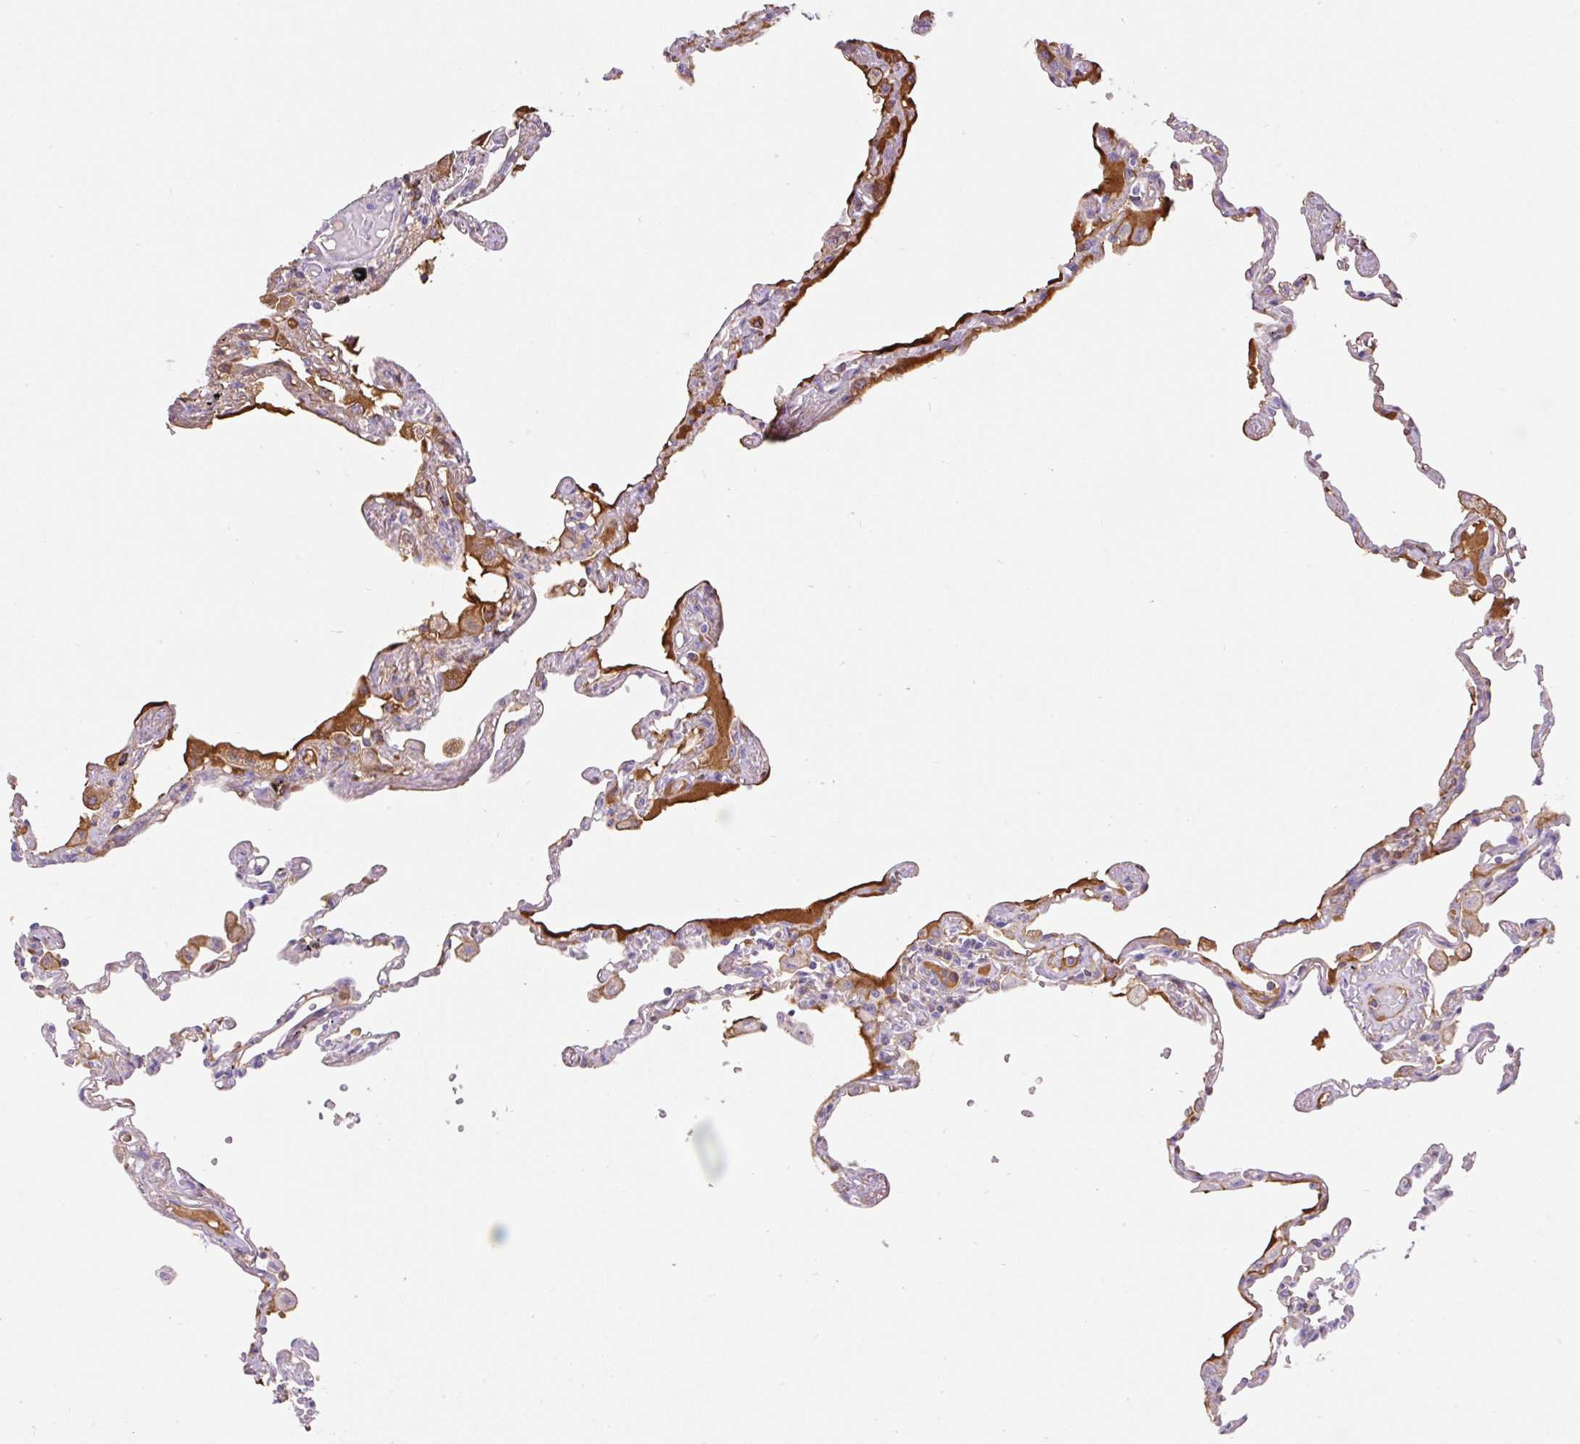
{"staining": {"intensity": "moderate", "quantity": "25%-75%", "location": "cytoplasmic/membranous"}, "tissue": "lung", "cell_type": "Alveolar cells", "image_type": "normal", "snomed": [{"axis": "morphology", "description": "Normal tissue, NOS"}, {"axis": "topography", "description": "Lung"}], "caption": "Immunohistochemical staining of benign human lung demonstrates moderate cytoplasmic/membranous protein expression in approximately 25%-75% of alveolar cells.", "gene": "TDRD15", "patient": {"sex": "female", "age": 67}}